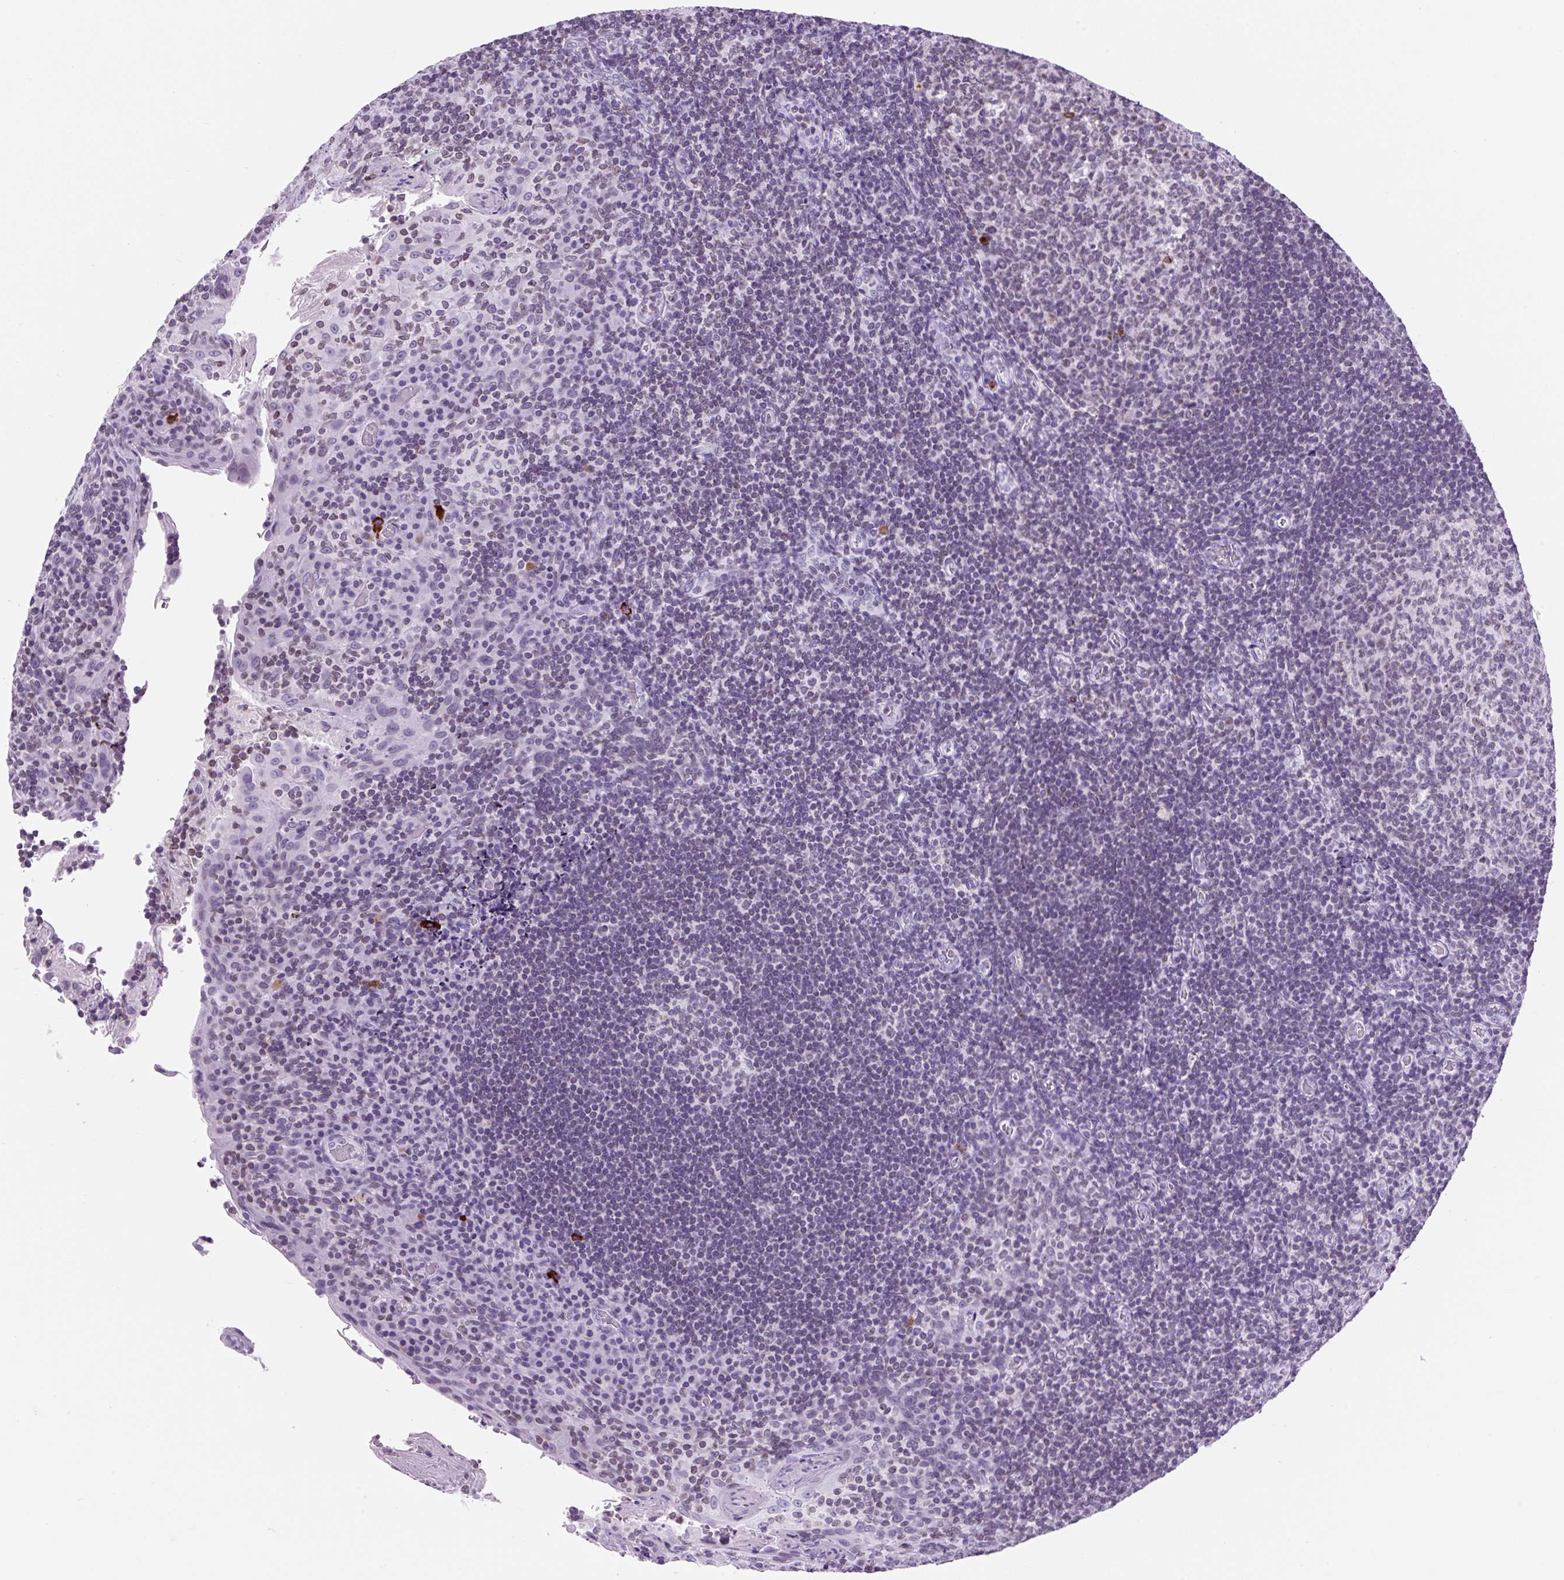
{"staining": {"intensity": "moderate", "quantity": "25%-75%", "location": "cytoplasmic/membranous,nuclear"}, "tissue": "tonsil", "cell_type": "Germinal center cells", "image_type": "normal", "snomed": [{"axis": "morphology", "description": "Normal tissue, NOS"}, {"axis": "topography", "description": "Tonsil"}], "caption": "Tonsil stained with immunohistochemistry displays moderate cytoplasmic/membranous,nuclear staining in about 25%-75% of germinal center cells.", "gene": "VPREB1", "patient": {"sex": "male", "age": 17}}